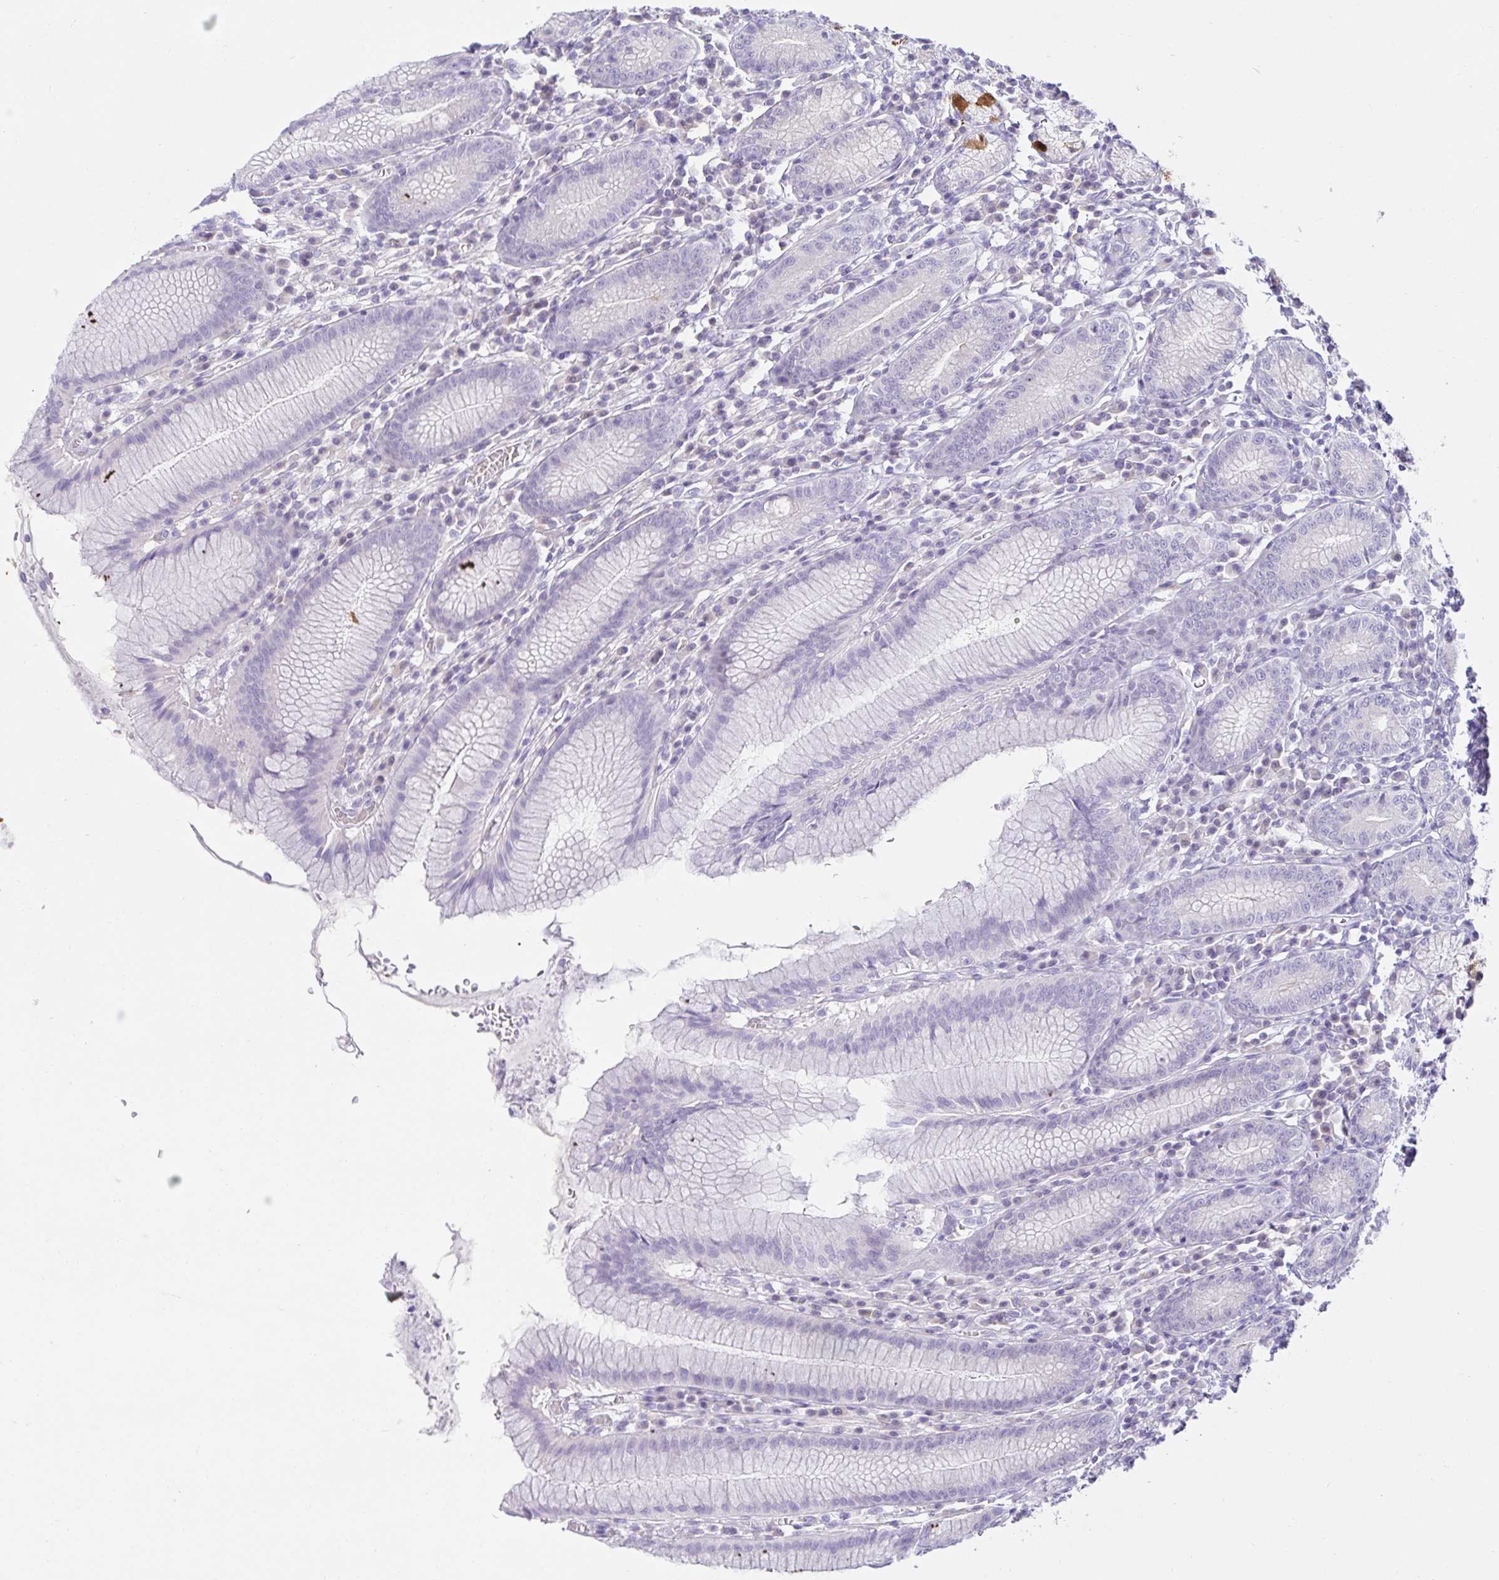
{"staining": {"intensity": "strong", "quantity": "25%-75%", "location": "cytoplasmic/membranous"}, "tissue": "stomach", "cell_type": "Glandular cells", "image_type": "normal", "snomed": [{"axis": "morphology", "description": "Normal tissue, NOS"}, {"axis": "topography", "description": "Stomach"}], "caption": "High-power microscopy captured an IHC photomicrograph of normal stomach, revealing strong cytoplasmic/membranous positivity in approximately 25%-75% of glandular cells. (Brightfield microscopy of DAB IHC at high magnification).", "gene": "MON2", "patient": {"sex": "male", "age": 55}}